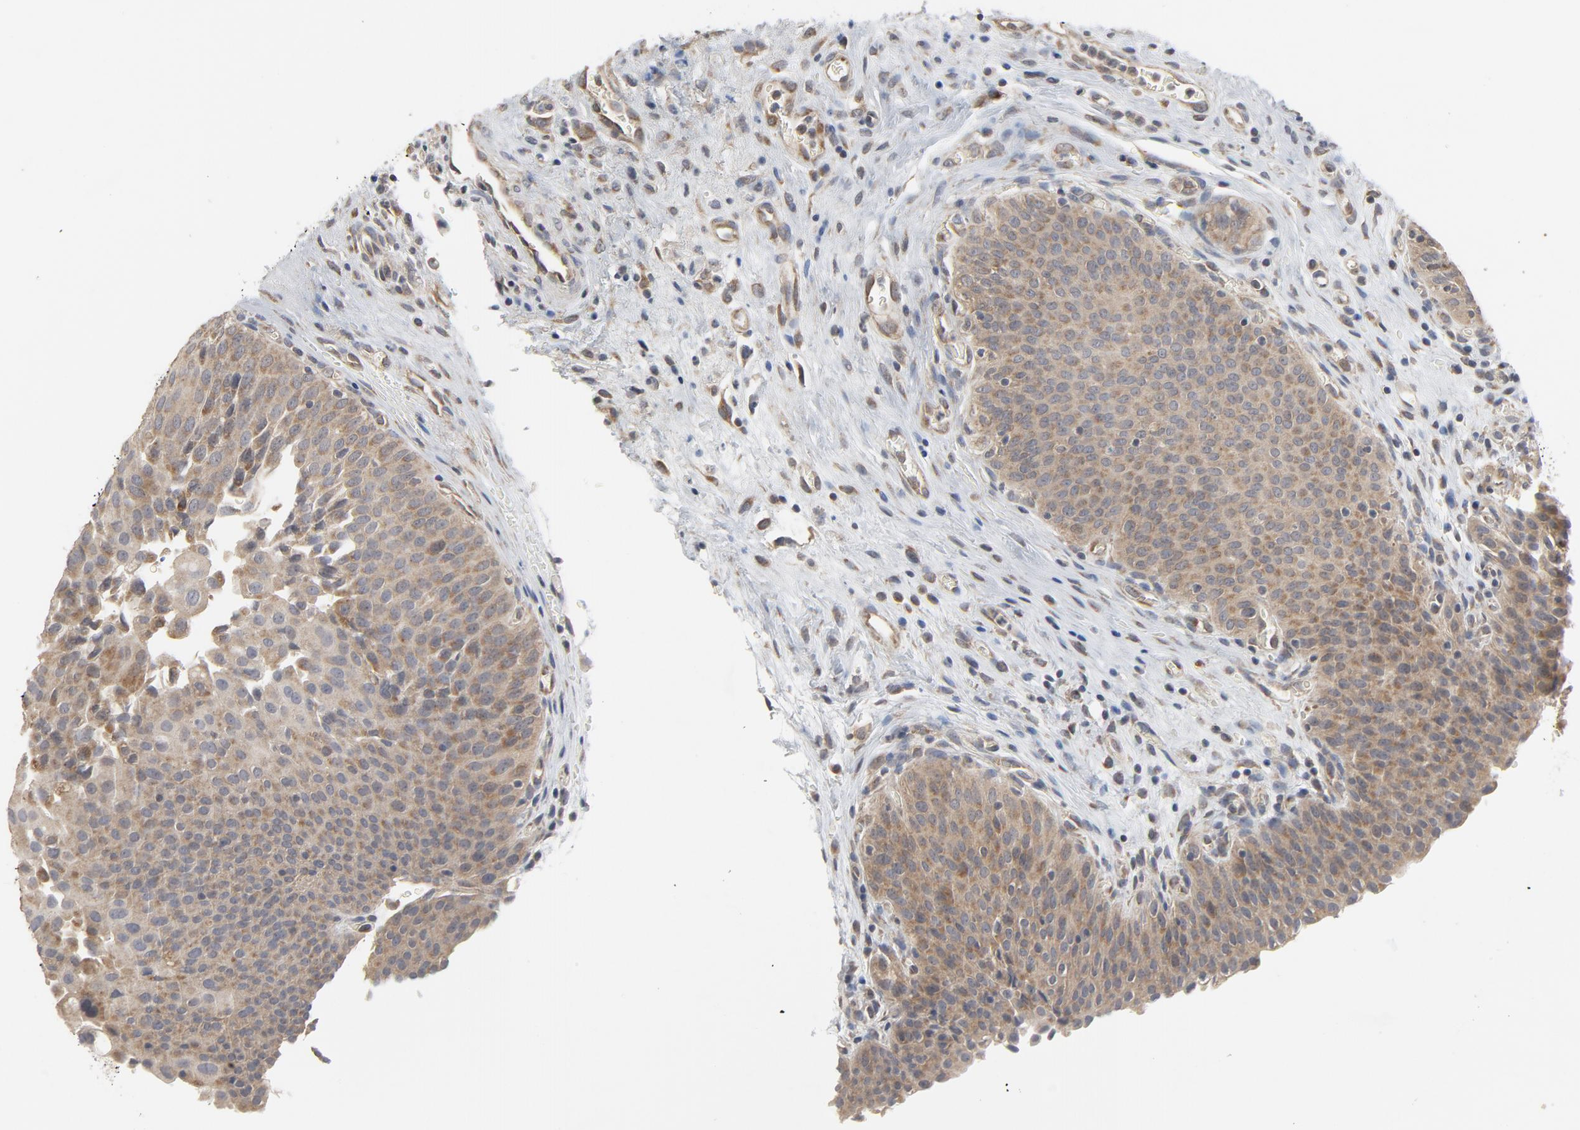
{"staining": {"intensity": "moderate", "quantity": "25%-75%", "location": "cytoplasmic/membranous"}, "tissue": "urinary bladder", "cell_type": "Urothelial cells", "image_type": "normal", "snomed": [{"axis": "morphology", "description": "Normal tissue, NOS"}, {"axis": "morphology", "description": "Dysplasia, NOS"}, {"axis": "topography", "description": "Urinary bladder"}], "caption": "A photomicrograph of urinary bladder stained for a protein exhibits moderate cytoplasmic/membranous brown staining in urothelial cells. (DAB (3,3'-diaminobenzidine) IHC with brightfield microscopy, high magnification).", "gene": "C14orf119", "patient": {"sex": "male", "age": 35}}